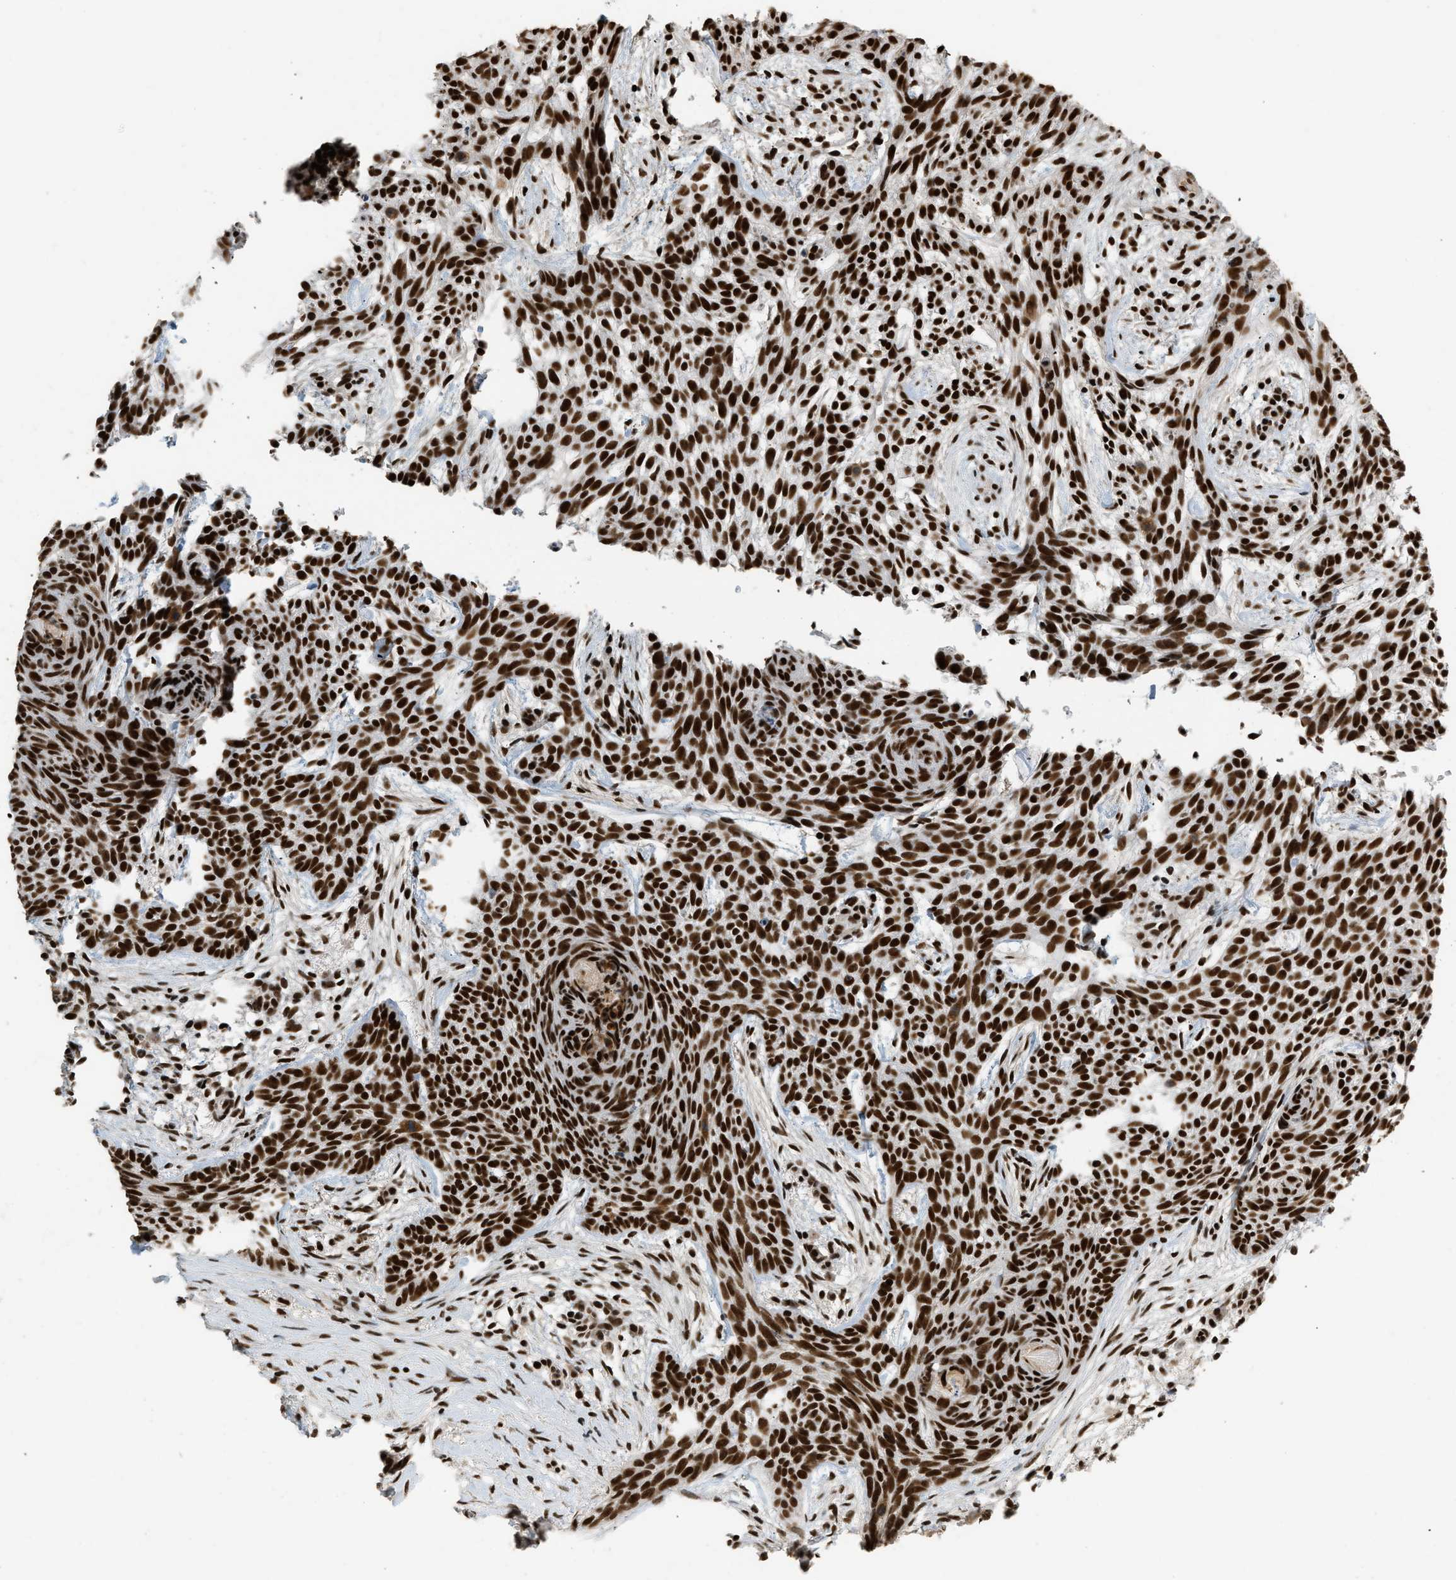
{"staining": {"intensity": "strong", "quantity": ">75%", "location": "nuclear"}, "tissue": "skin cancer", "cell_type": "Tumor cells", "image_type": "cancer", "snomed": [{"axis": "morphology", "description": "Basal cell carcinoma"}, {"axis": "topography", "description": "Skin"}], "caption": "The immunohistochemical stain shows strong nuclear positivity in tumor cells of skin basal cell carcinoma tissue.", "gene": "SMARCB1", "patient": {"sex": "female", "age": 59}}